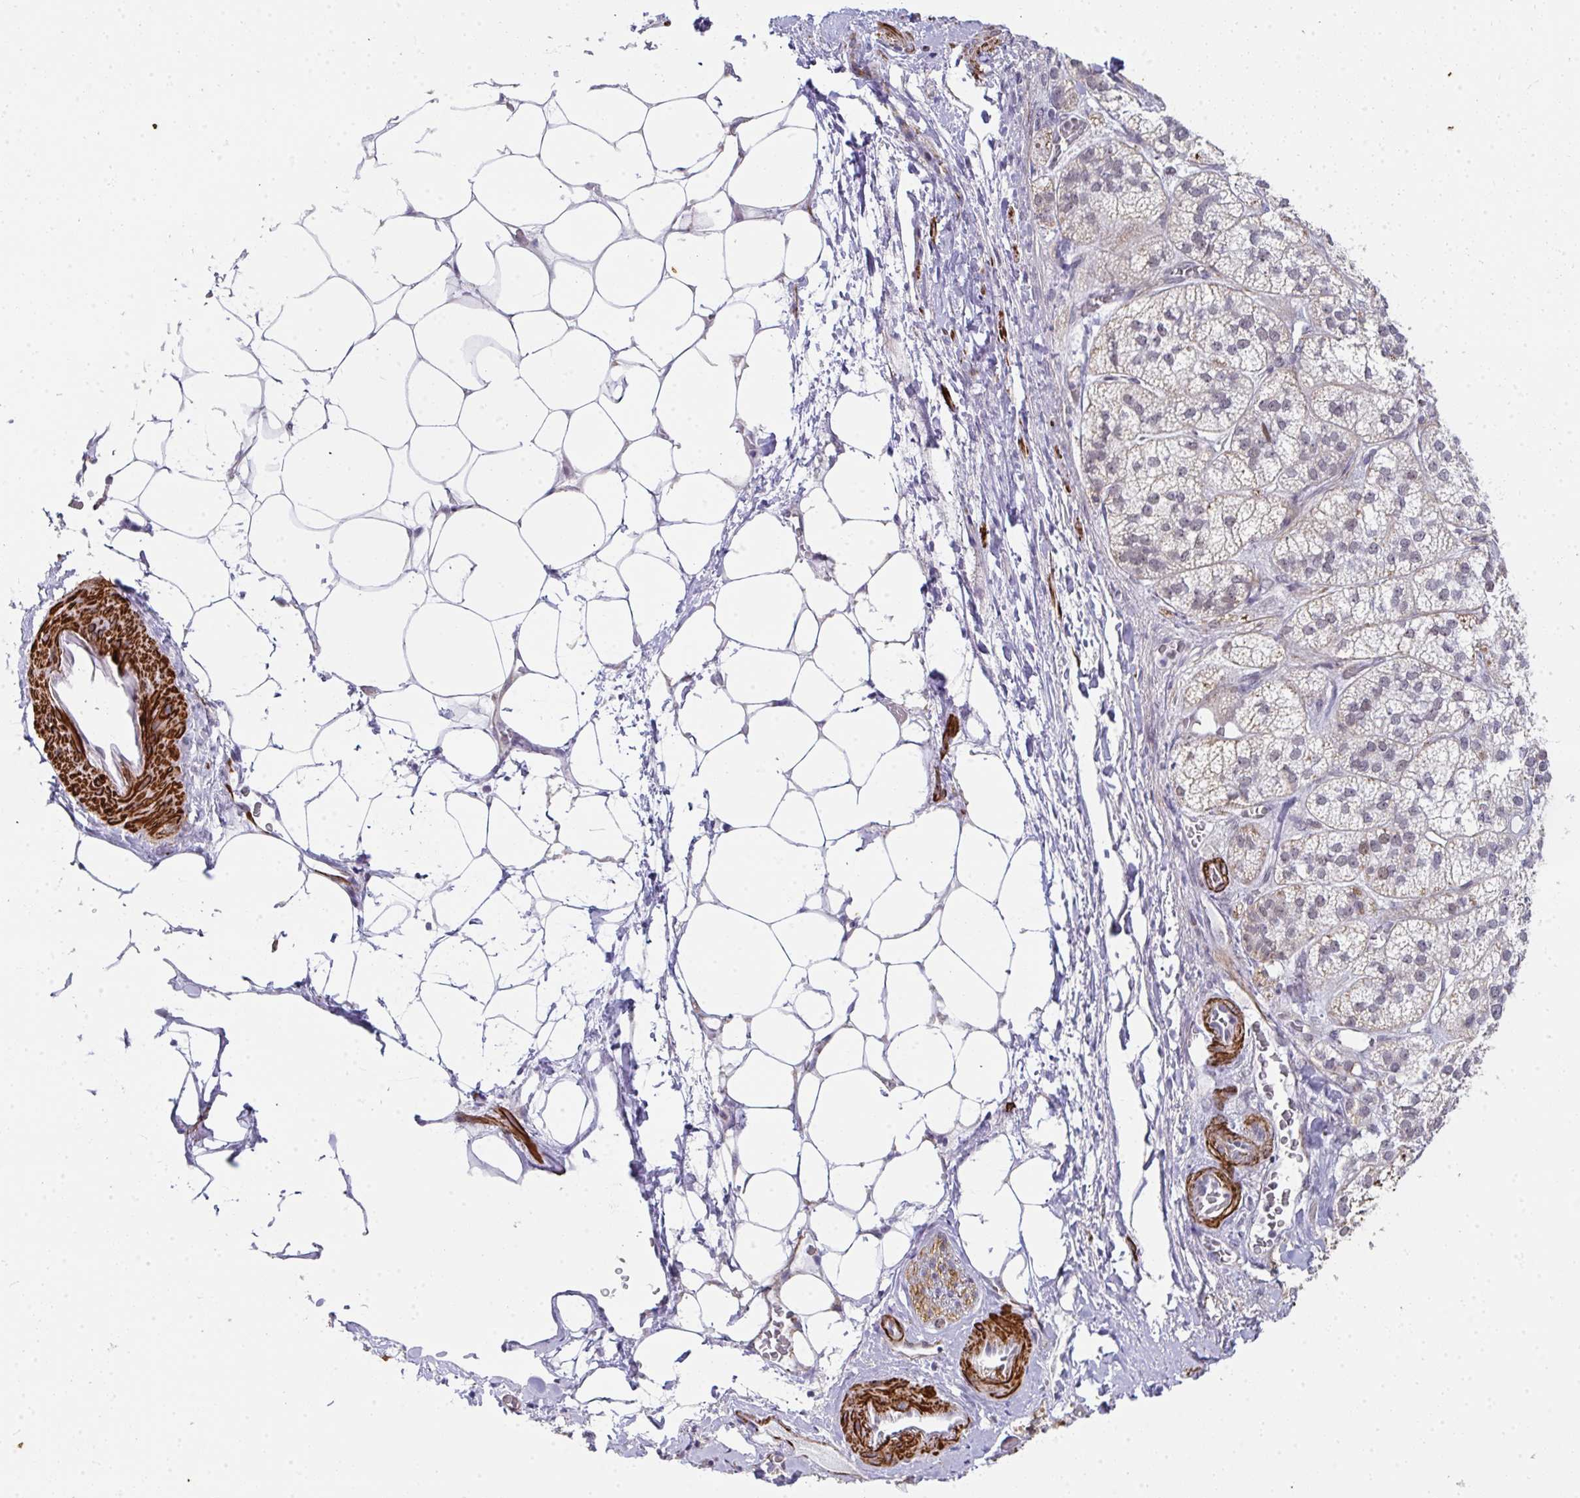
{"staining": {"intensity": "moderate", "quantity": "25%-75%", "location": "cytoplasmic/membranous"}, "tissue": "adrenal gland", "cell_type": "Glandular cells", "image_type": "normal", "snomed": [{"axis": "morphology", "description": "Normal tissue, NOS"}, {"axis": "topography", "description": "Adrenal gland"}], "caption": "IHC image of normal human adrenal gland stained for a protein (brown), which reveals medium levels of moderate cytoplasmic/membranous staining in approximately 25%-75% of glandular cells.", "gene": "GINS2", "patient": {"sex": "female", "age": 60}}